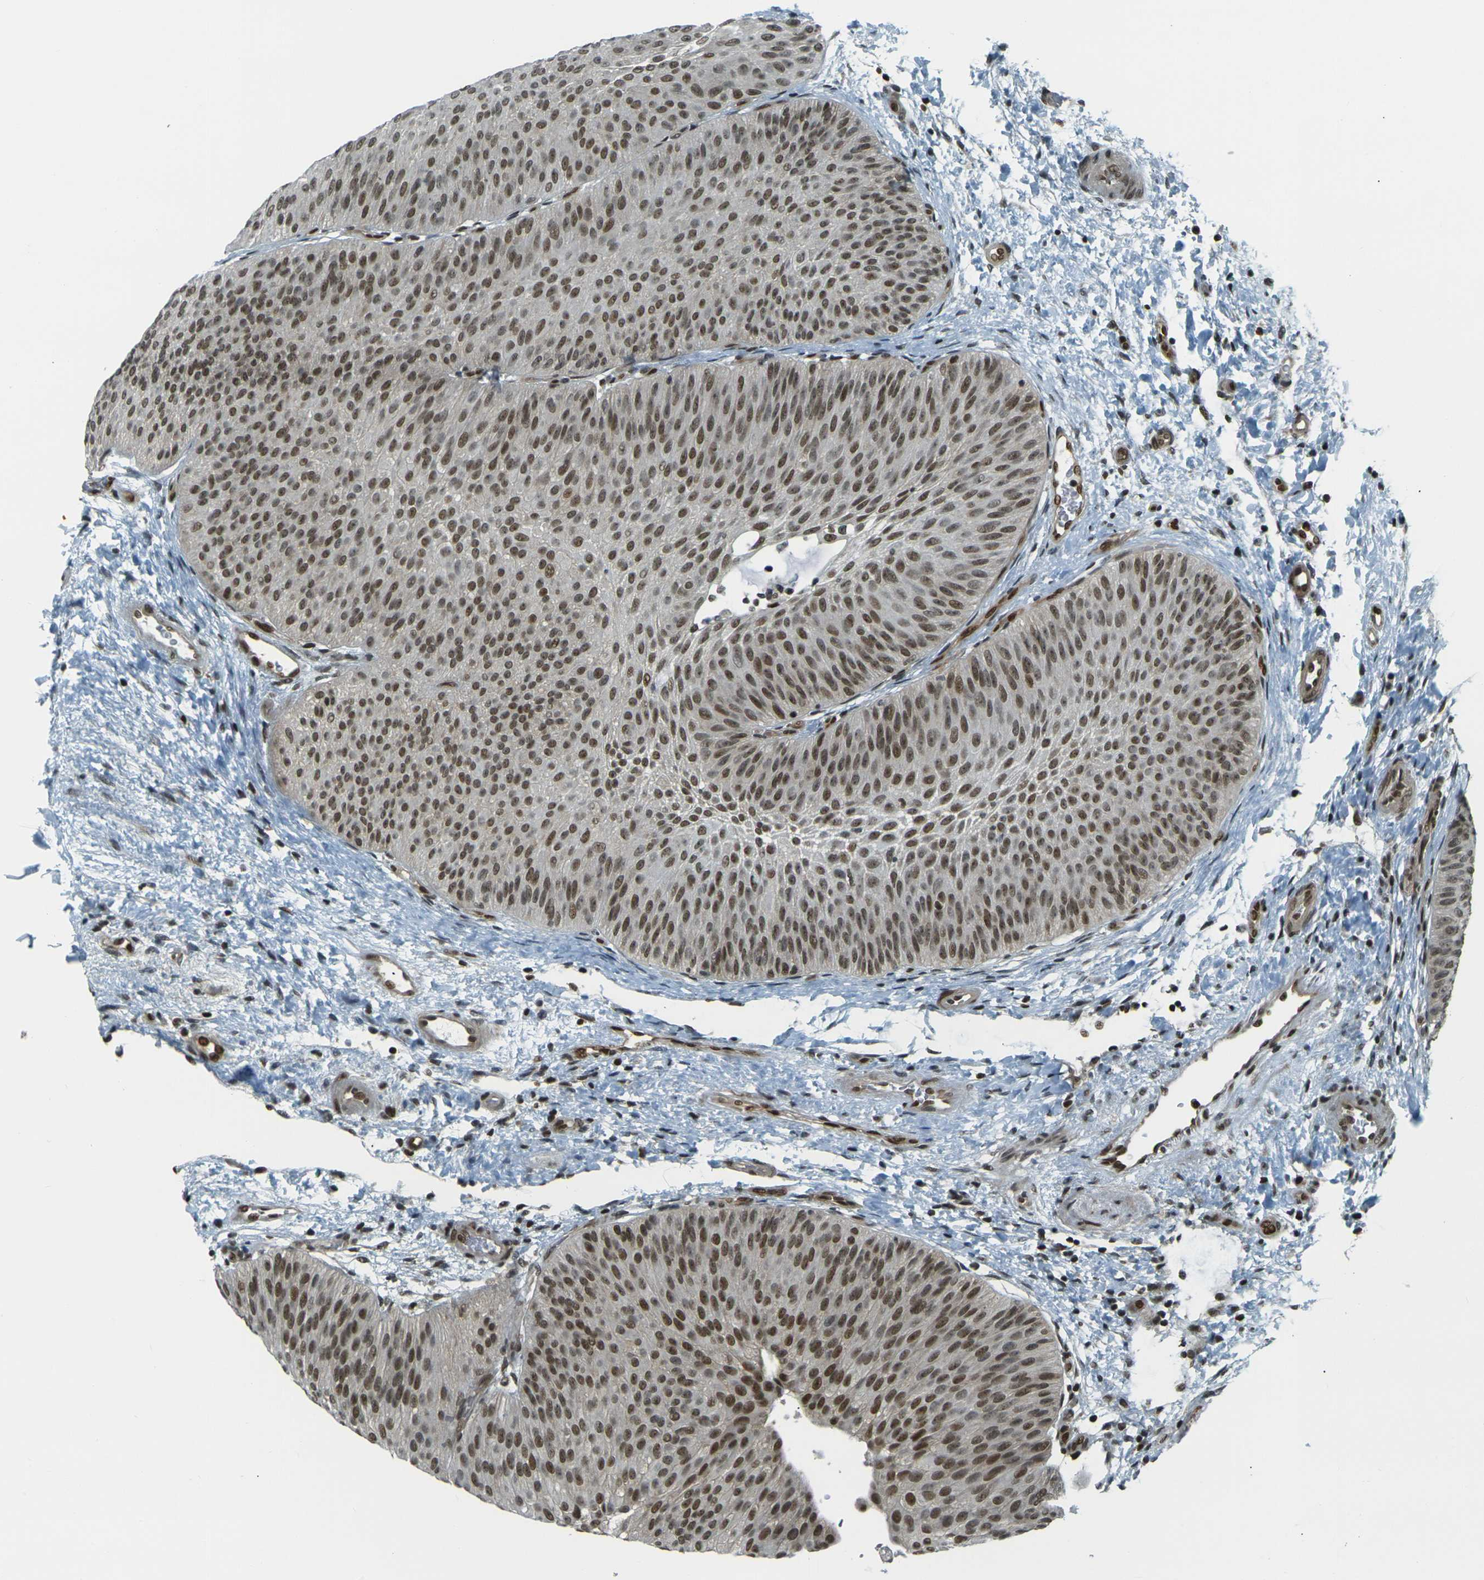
{"staining": {"intensity": "moderate", "quantity": ">75%", "location": "cytoplasmic/membranous,nuclear"}, "tissue": "urothelial cancer", "cell_type": "Tumor cells", "image_type": "cancer", "snomed": [{"axis": "morphology", "description": "Urothelial carcinoma, Low grade"}, {"axis": "topography", "description": "Urinary bladder"}], "caption": "About >75% of tumor cells in human urothelial carcinoma (low-grade) reveal moderate cytoplasmic/membranous and nuclear protein expression as visualized by brown immunohistochemical staining.", "gene": "NHEJ1", "patient": {"sex": "female", "age": 60}}